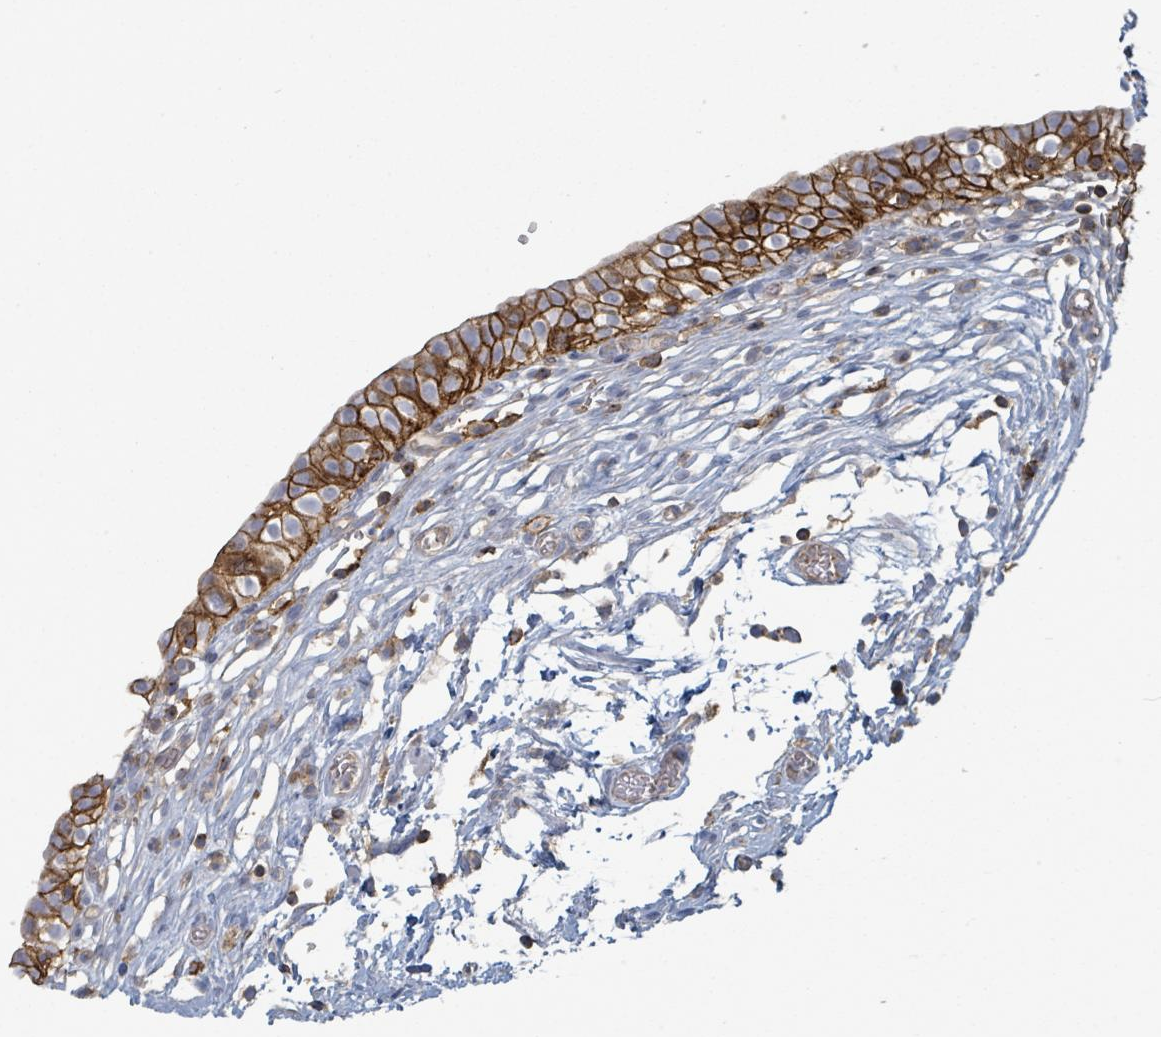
{"staining": {"intensity": "strong", "quantity": ">75%", "location": "cytoplasmic/membranous"}, "tissue": "urinary bladder", "cell_type": "Urothelial cells", "image_type": "normal", "snomed": [{"axis": "morphology", "description": "Normal tissue, NOS"}, {"axis": "topography", "description": "Urinary bladder"}, {"axis": "topography", "description": "Peripheral nerve tissue"}], "caption": "A high-resolution micrograph shows immunohistochemistry (IHC) staining of unremarkable urinary bladder, which demonstrates strong cytoplasmic/membranous positivity in approximately >75% of urothelial cells.", "gene": "TNFRSF14", "patient": {"sex": "male", "age": 55}}